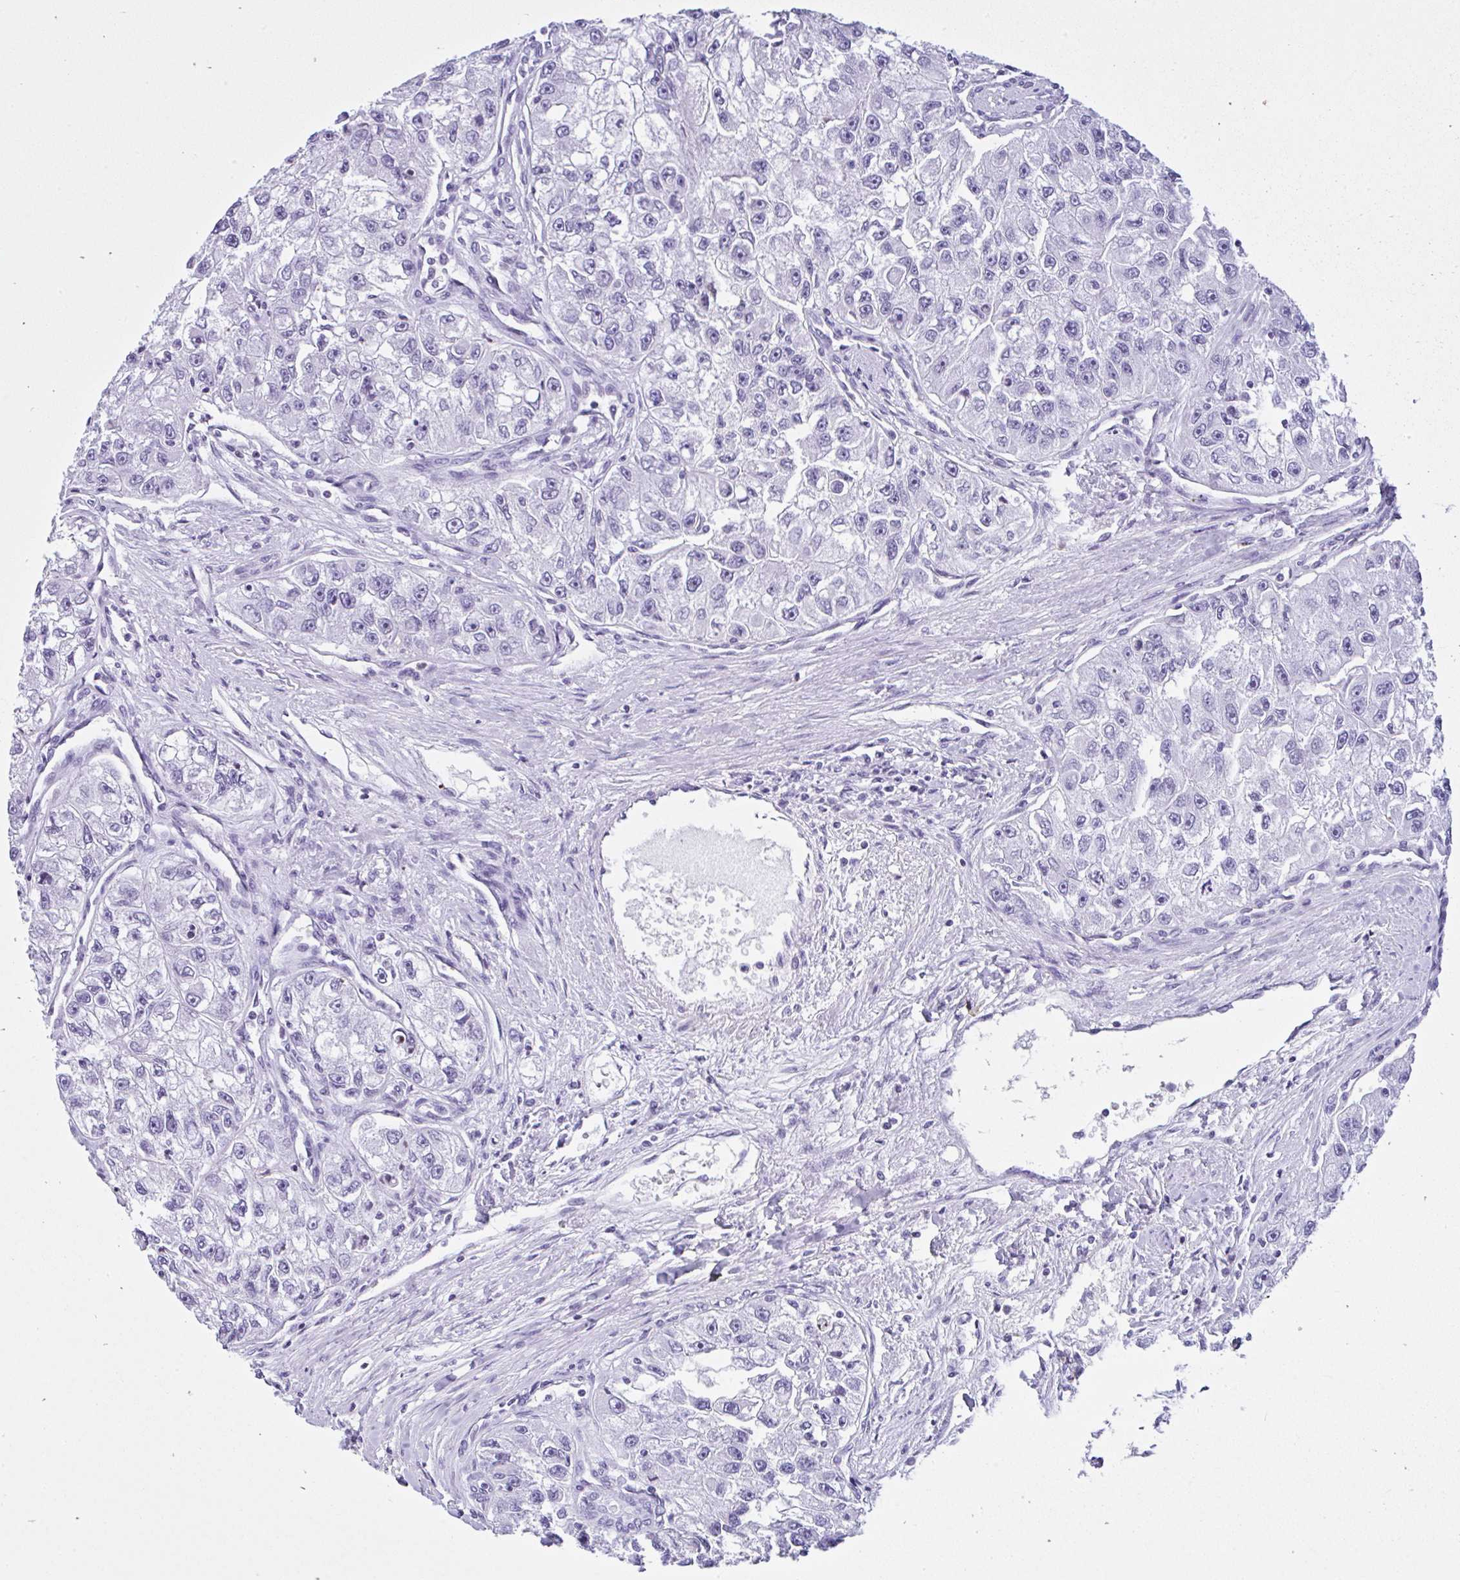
{"staining": {"intensity": "negative", "quantity": "none", "location": "none"}, "tissue": "renal cancer", "cell_type": "Tumor cells", "image_type": "cancer", "snomed": [{"axis": "morphology", "description": "Adenocarcinoma, NOS"}, {"axis": "topography", "description": "Kidney"}], "caption": "Micrograph shows no significant protein expression in tumor cells of renal adenocarcinoma.", "gene": "KRT27", "patient": {"sex": "male", "age": 63}}